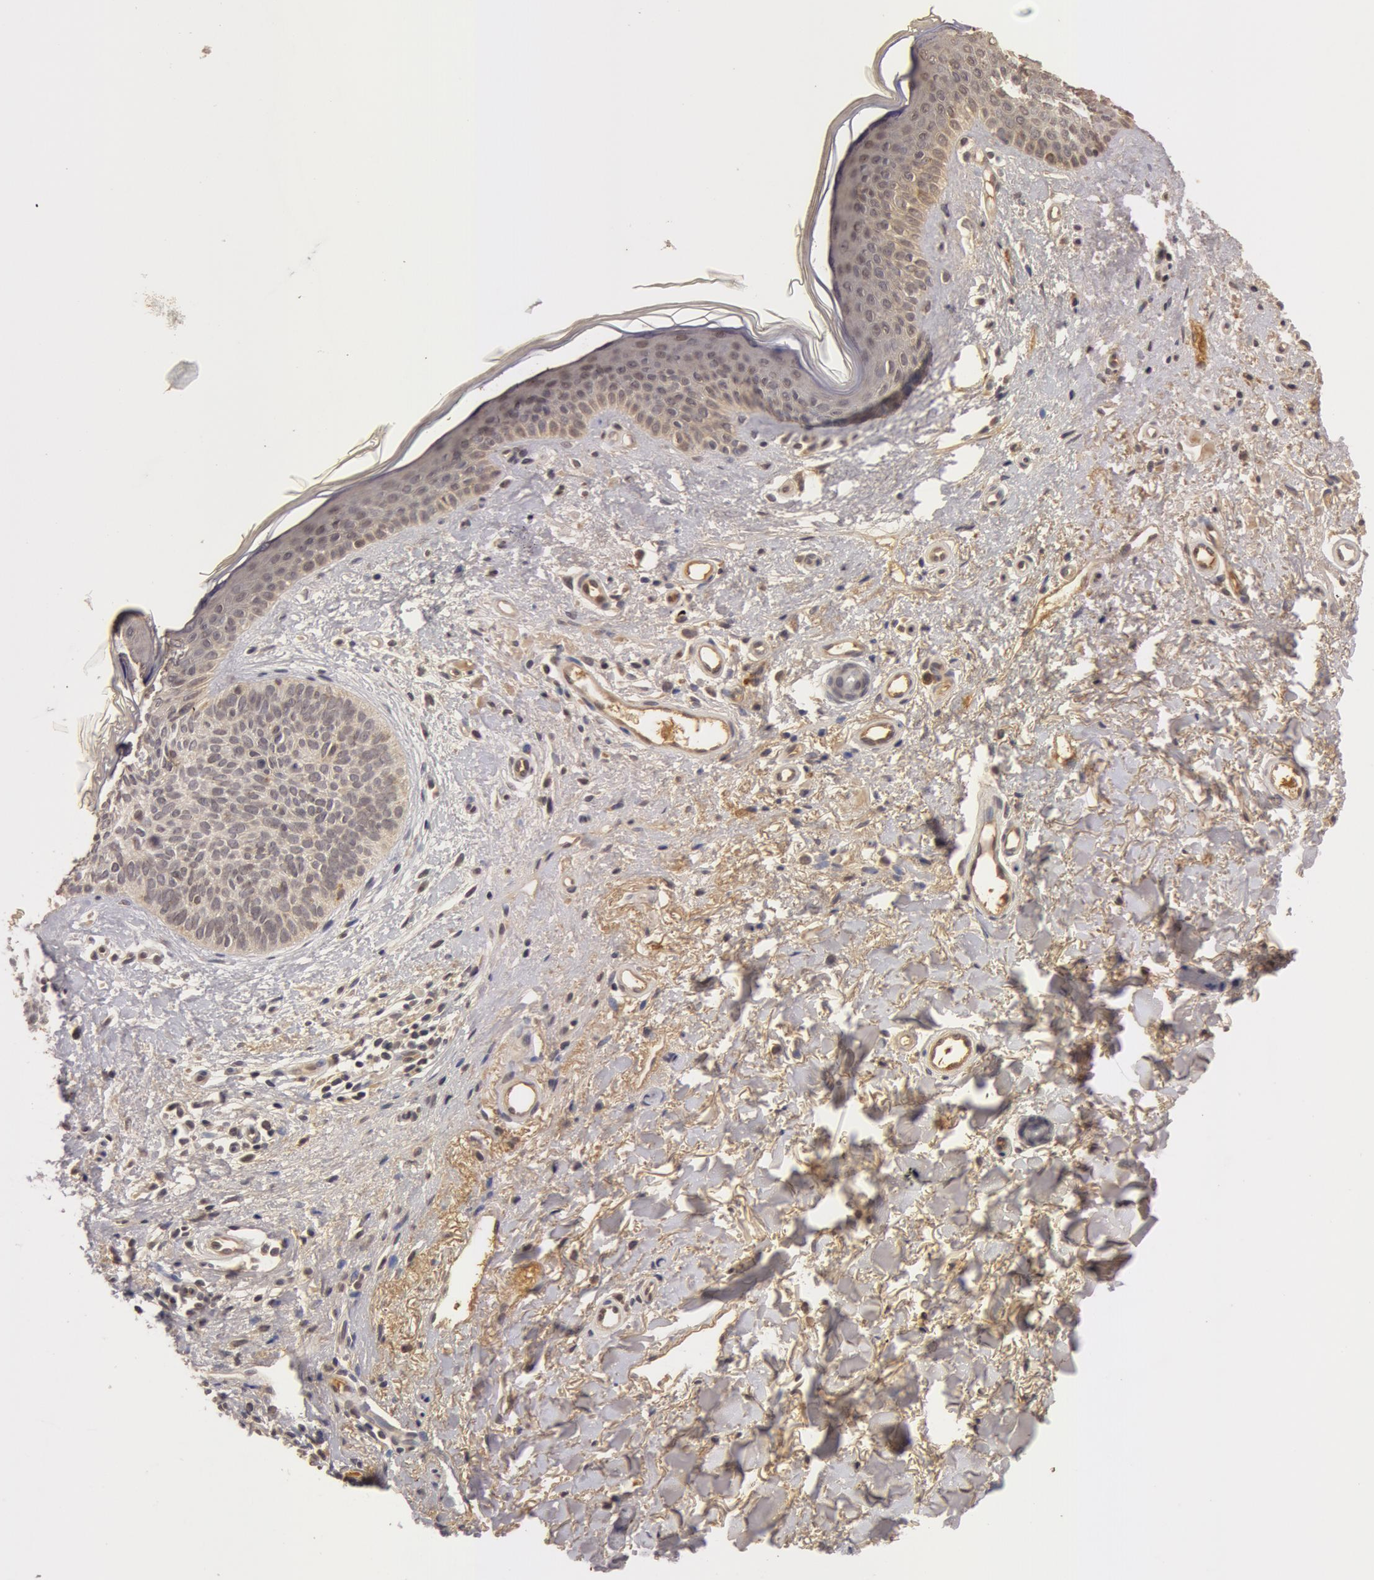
{"staining": {"intensity": "weak", "quantity": ">75%", "location": "cytoplasmic/membranous"}, "tissue": "skin cancer", "cell_type": "Tumor cells", "image_type": "cancer", "snomed": [{"axis": "morphology", "description": "Basal cell carcinoma"}, {"axis": "topography", "description": "Skin"}], "caption": "DAB (3,3'-diaminobenzidine) immunohistochemical staining of skin cancer (basal cell carcinoma) reveals weak cytoplasmic/membranous protein expression in about >75% of tumor cells. Using DAB (brown) and hematoxylin (blue) stains, captured at high magnification using brightfield microscopy.", "gene": "BCHE", "patient": {"sex": "female", "age": 78}}